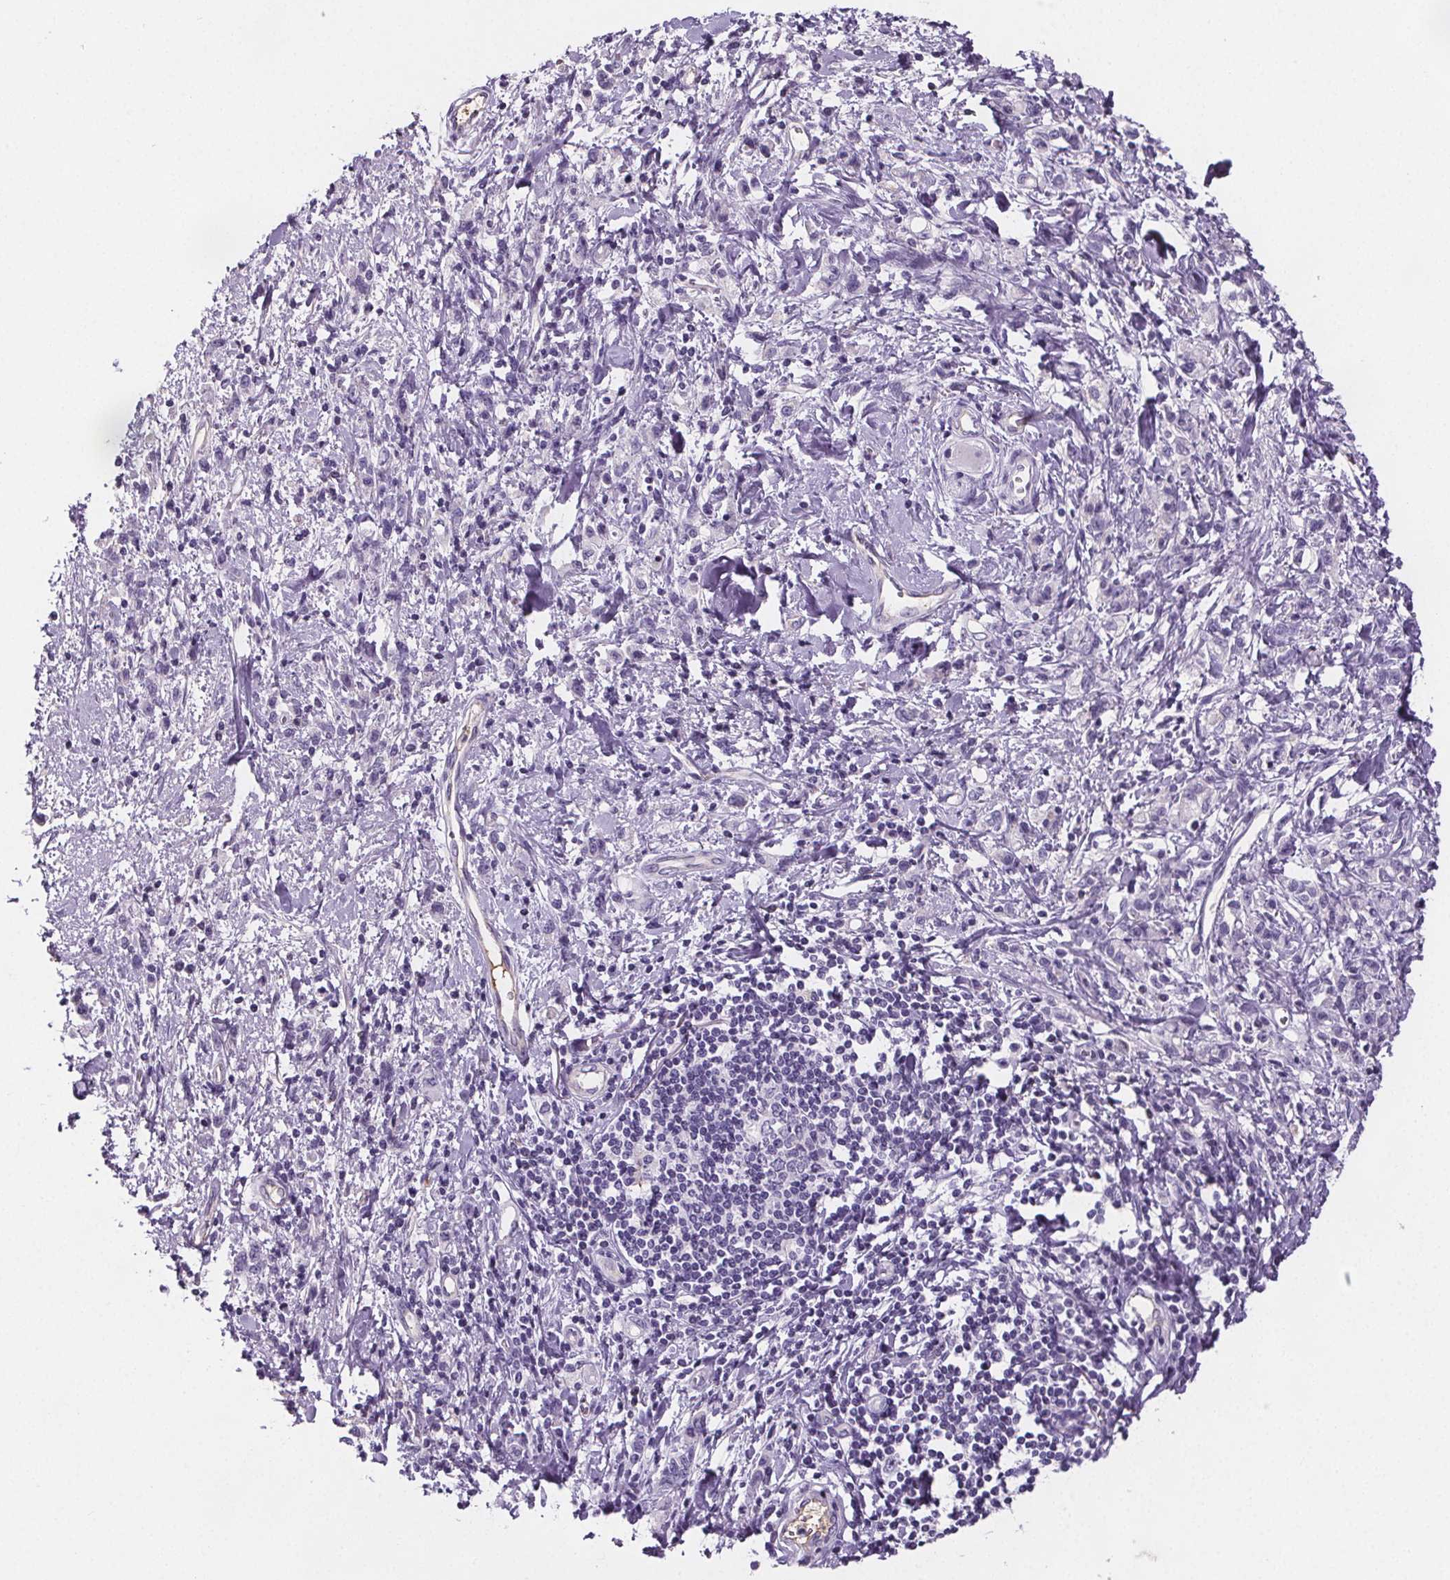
{"staining": {"intensity": "negative", "quantity": "none", "location": "none"}, "tissue": "stomach cancer", "cell_type": "Tumor cells", "image_type": "cancer", "snomed": [{"axis": "morphology", "description": "Adenocarcinoma, NOS"}, {"axis": "topography", "description": "Stomach"}], "caption": "Immunohistochemical staining of human adenocarcinoma (stomach) displays no significant positivity in tumor cells. (DAB IHC visualized using brightfield microscopy, high magnification).", "gene": "CD5L", "patient": {"sex": "male", "age": 77}}